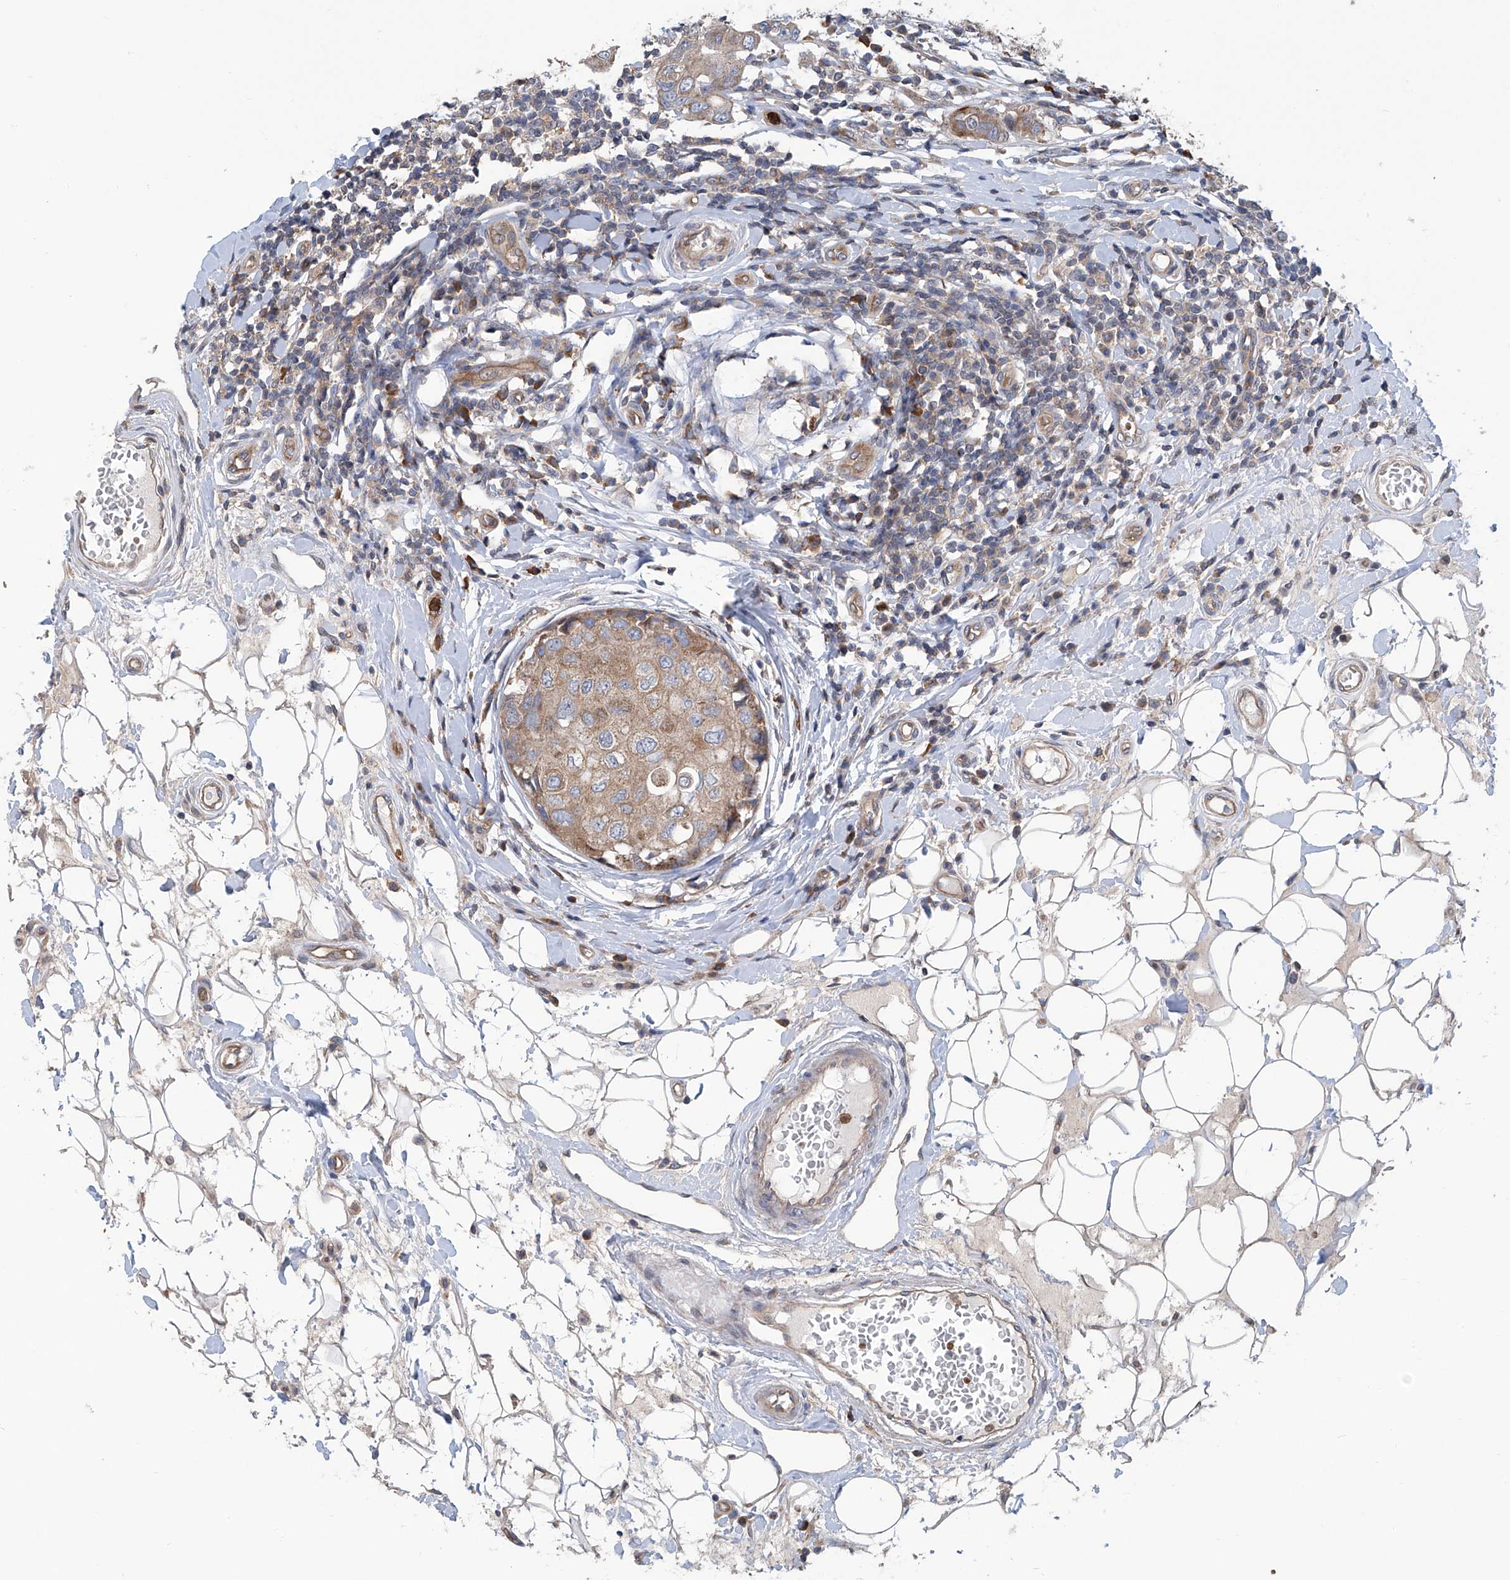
{"staining": {"intensity": "moderate", "quantity": ">75%", "location": "cytoplasmic/membranous"}, "tissue": "breast cancer", "cell_type": "Tumor cells", "image_type": "cancer", "snomed": [{"axis": "morphology", "description": "Duct carcinoma"}, {"axis": "topography", "description": "Breast"}], "caption": "Moderate cytoplasmic/membranous staining is identified in approximately >75% of tumor cells in breast cancer.", "gene": "EIF2D", "patient": {"sex": "female", "age": 27}}